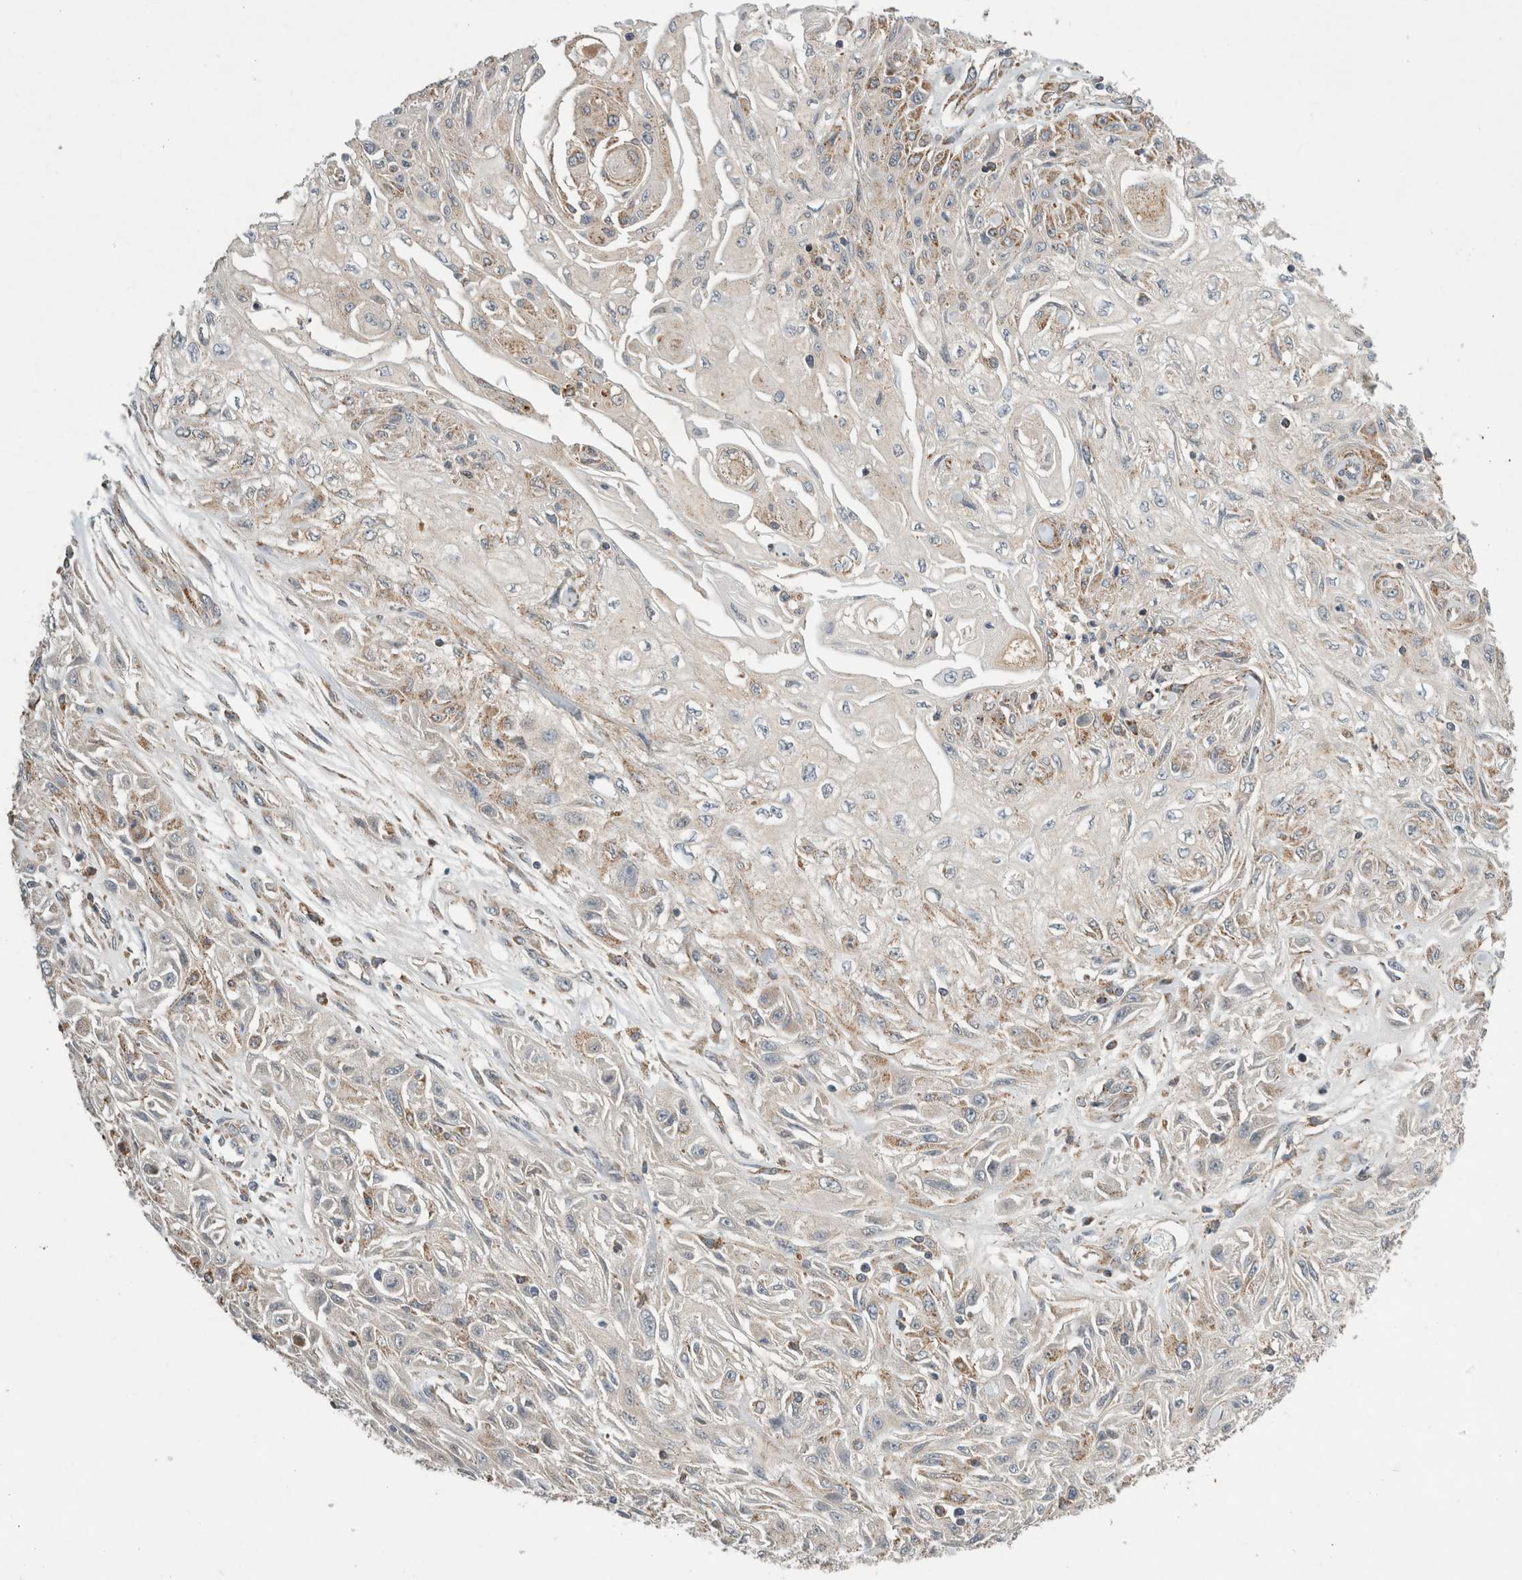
{"staining": {"intensity": "moderate", "quantity": "25%-75%", "location": "cytoplasmic/membranous"}, "tissue": "skin cancer", "cell_type": "Tumor cells", "image_type": "cancer", "snomed": [{"axis": "morphology", "description": "Squamous cell carcinoma, NOS"}, {"axis": "morphology", "description": "Squamous cell carcinoma, metastatic, NOS"}, {"axis": "topography", "description": "Skin"}, {"axis": "topography", "description": "Lymph node"}], "caption": "Immunohistochemistry of skin metastatic squamous cell carcinoma exhibits medium levels of moderate cytoplasmic/membranous positivity in about 25%-75% of tumor cells.", "gene": "AMPD1", "patient": {"sex": "male", "age": 75}}